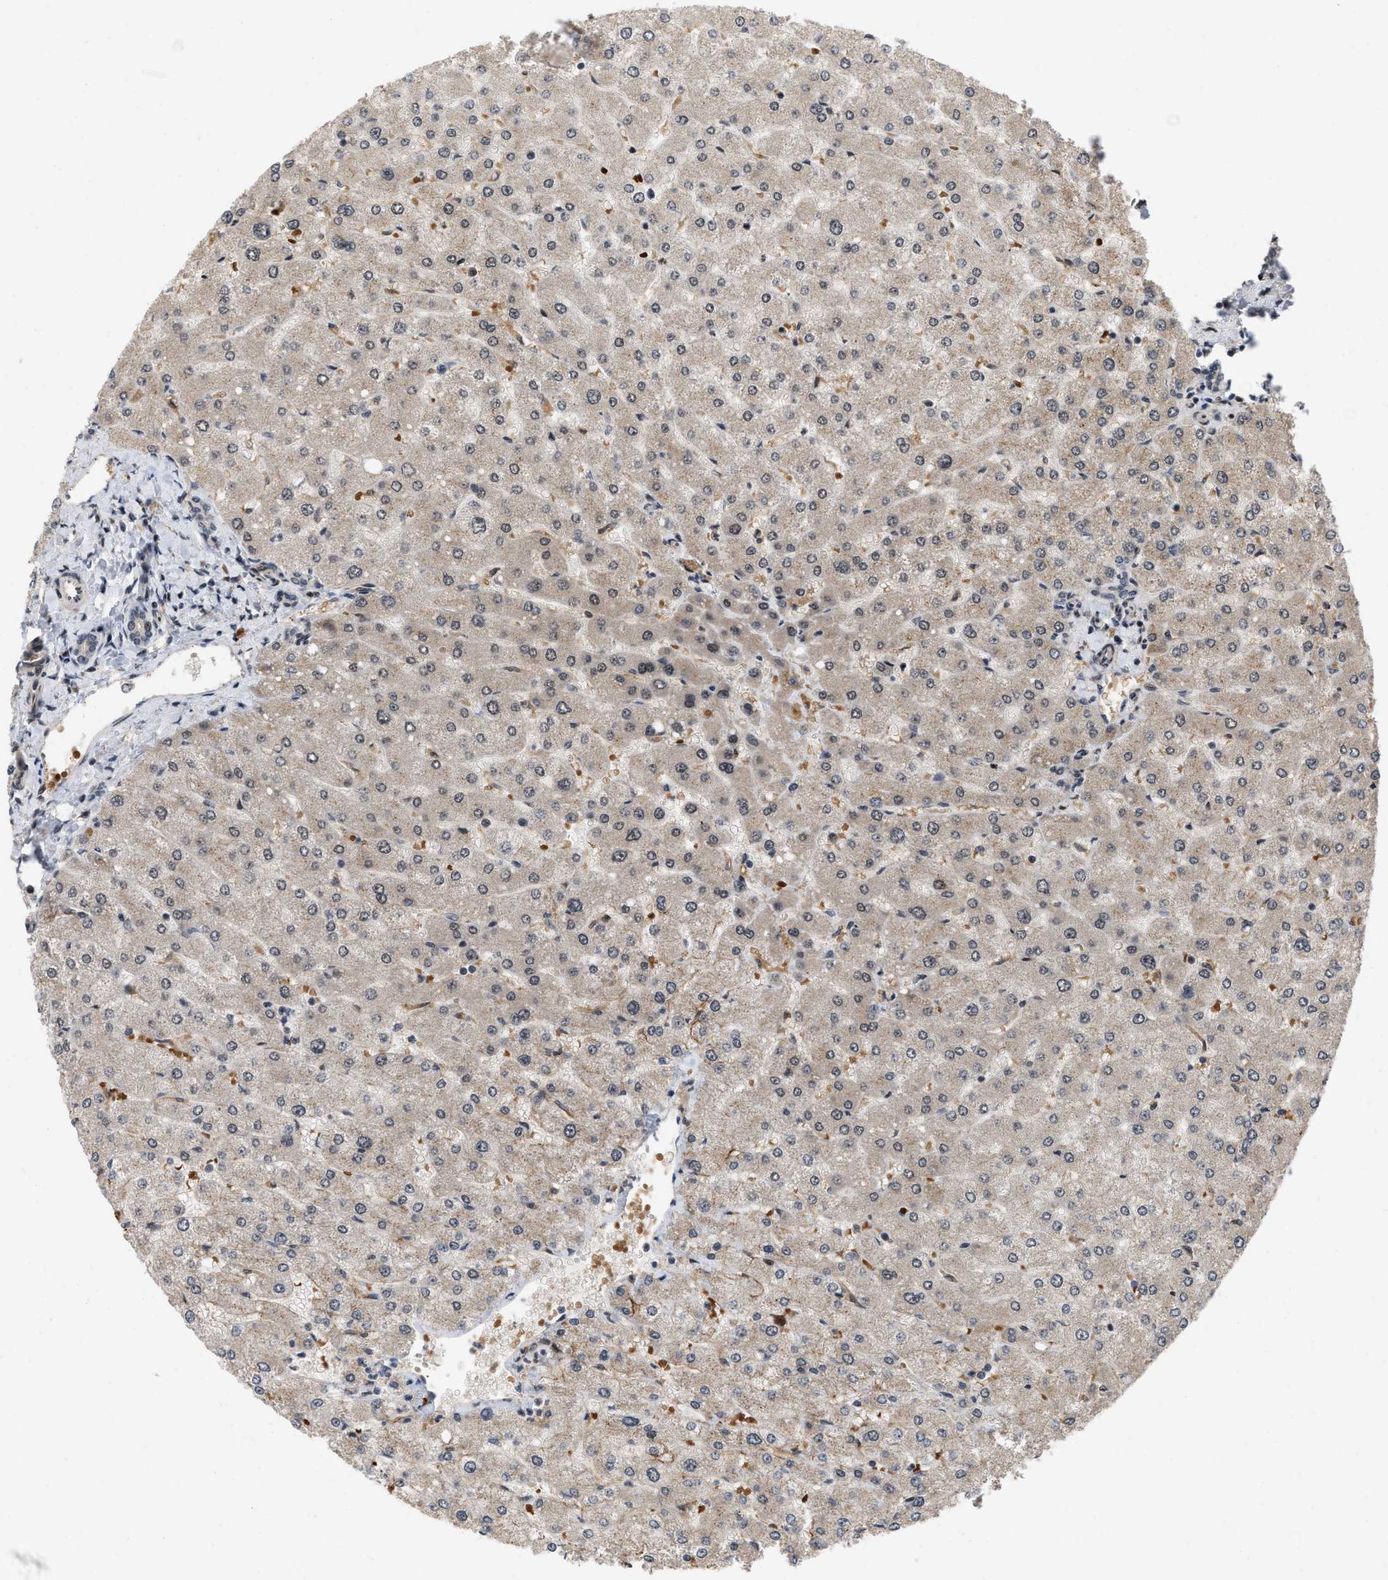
{"staining": {"intensity": "moderate", "quantity": "<25%", "location": "nuclear"}, "tissue": "liver", "cell_type": "Cholangiocytes", "image_type": "normal", "snomed": [{"axis": "morphology", "description": "Normal tissue, NOS"}, {"axis": "topography", "description": "Liver"}], "caption": "A high-resolution photomicrograph shows IHC staining of normal liver, which displays moderate nuclear staining in about <25% of cholangiocytes. (DAB IHC, brown staining for protein, blue staining for nuclei).", "gene": "ANKRD11", "patient": {"sex": "male", "age": 55}}